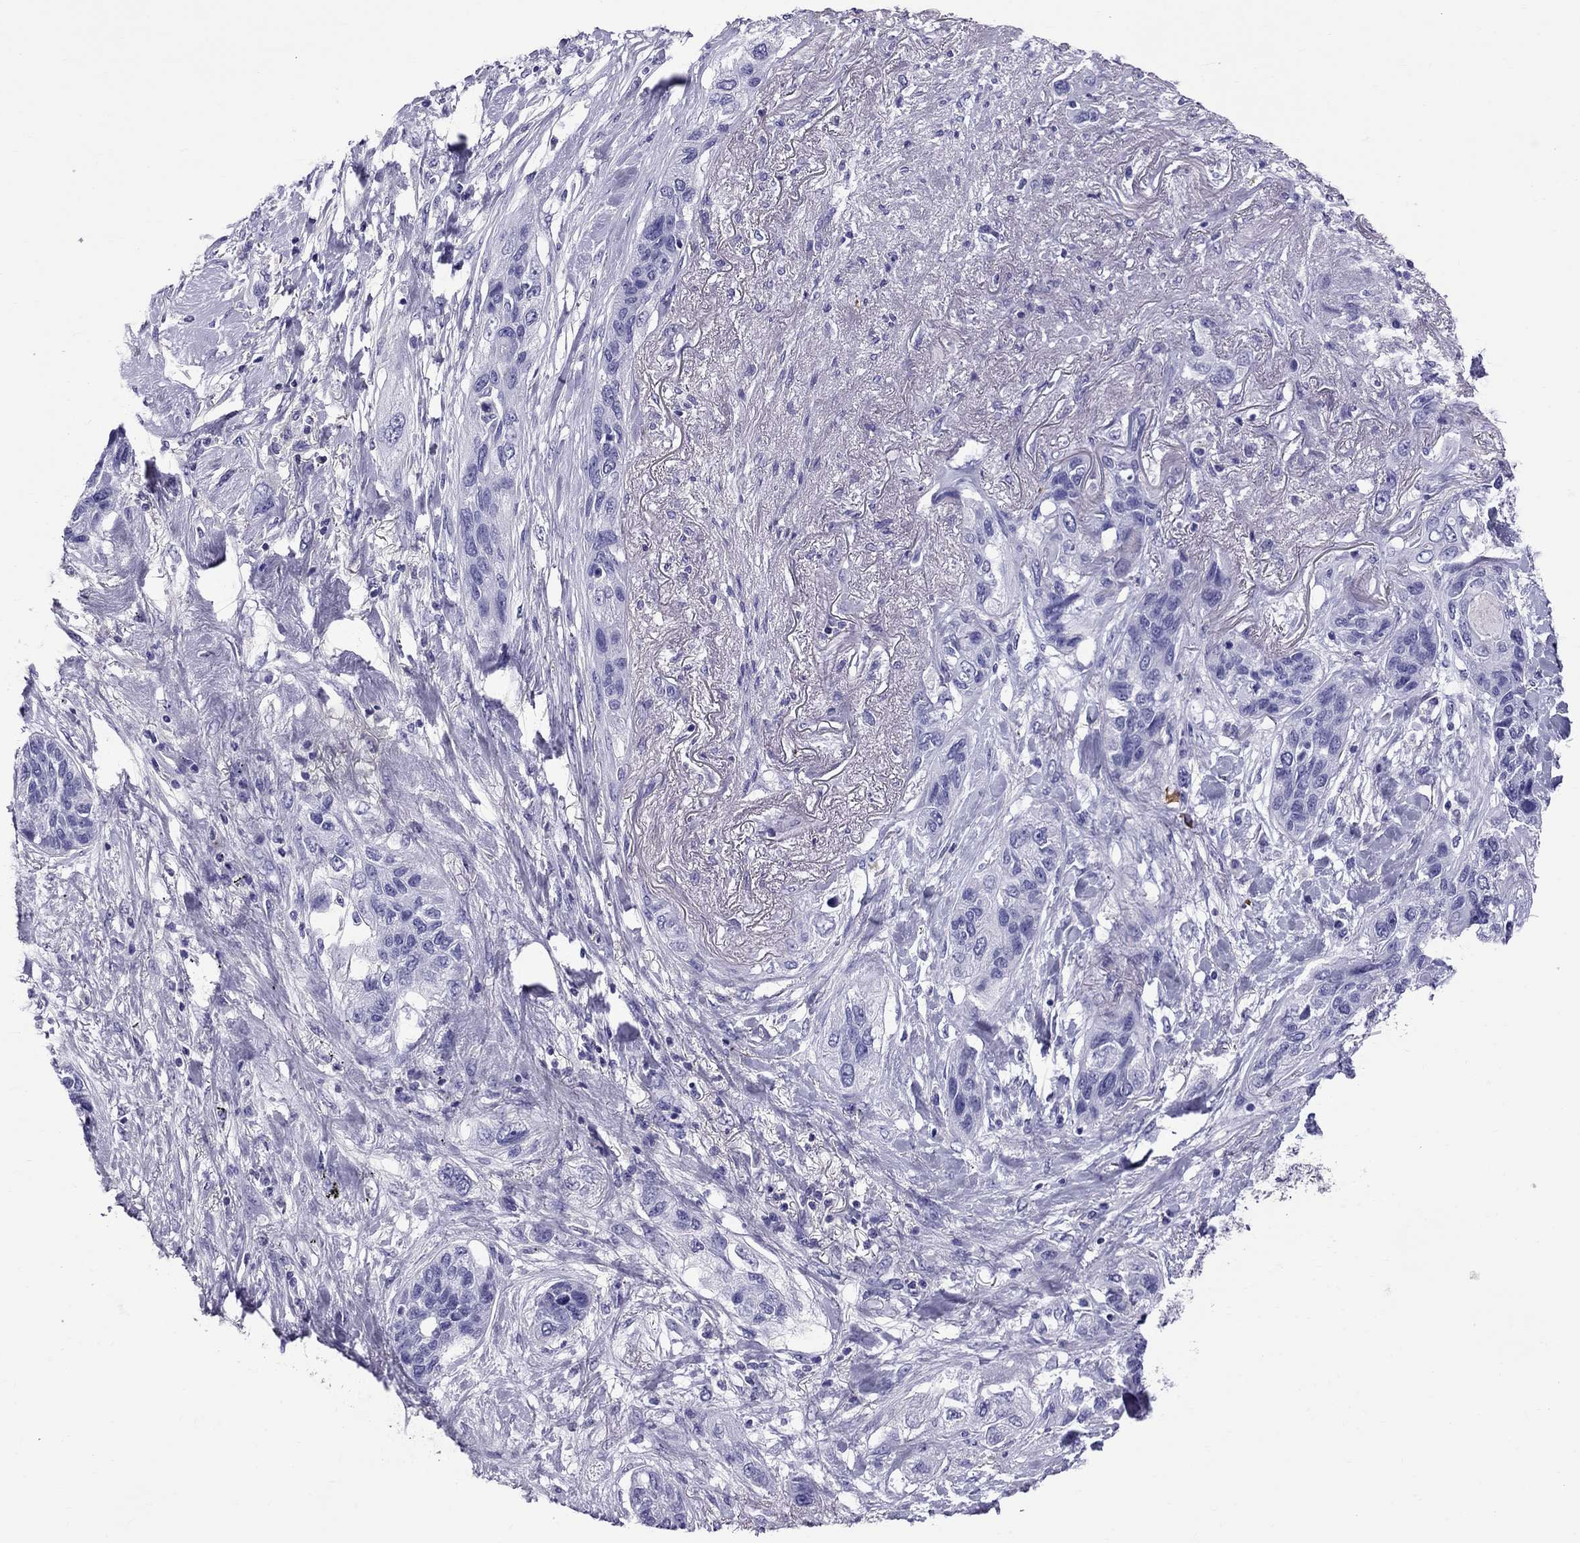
{"staining": {"intensity": "negative", "quantity": "none", "location": "none"}, "tissue": "lung cancer", "cell_type": "Tumor cells", "image_type": "cancer", "snomed": [{"axis": "morphology", "description": "Squamous cell carcinoma, NOS"}, {"axis": "topography", "description": "Lung"}], "caption": "Tumor cells are negative for brown protein staining in lung squamous cell carcinoma.", "gene": "SCART1", "patient": {"sex": "female", "age": 70}}